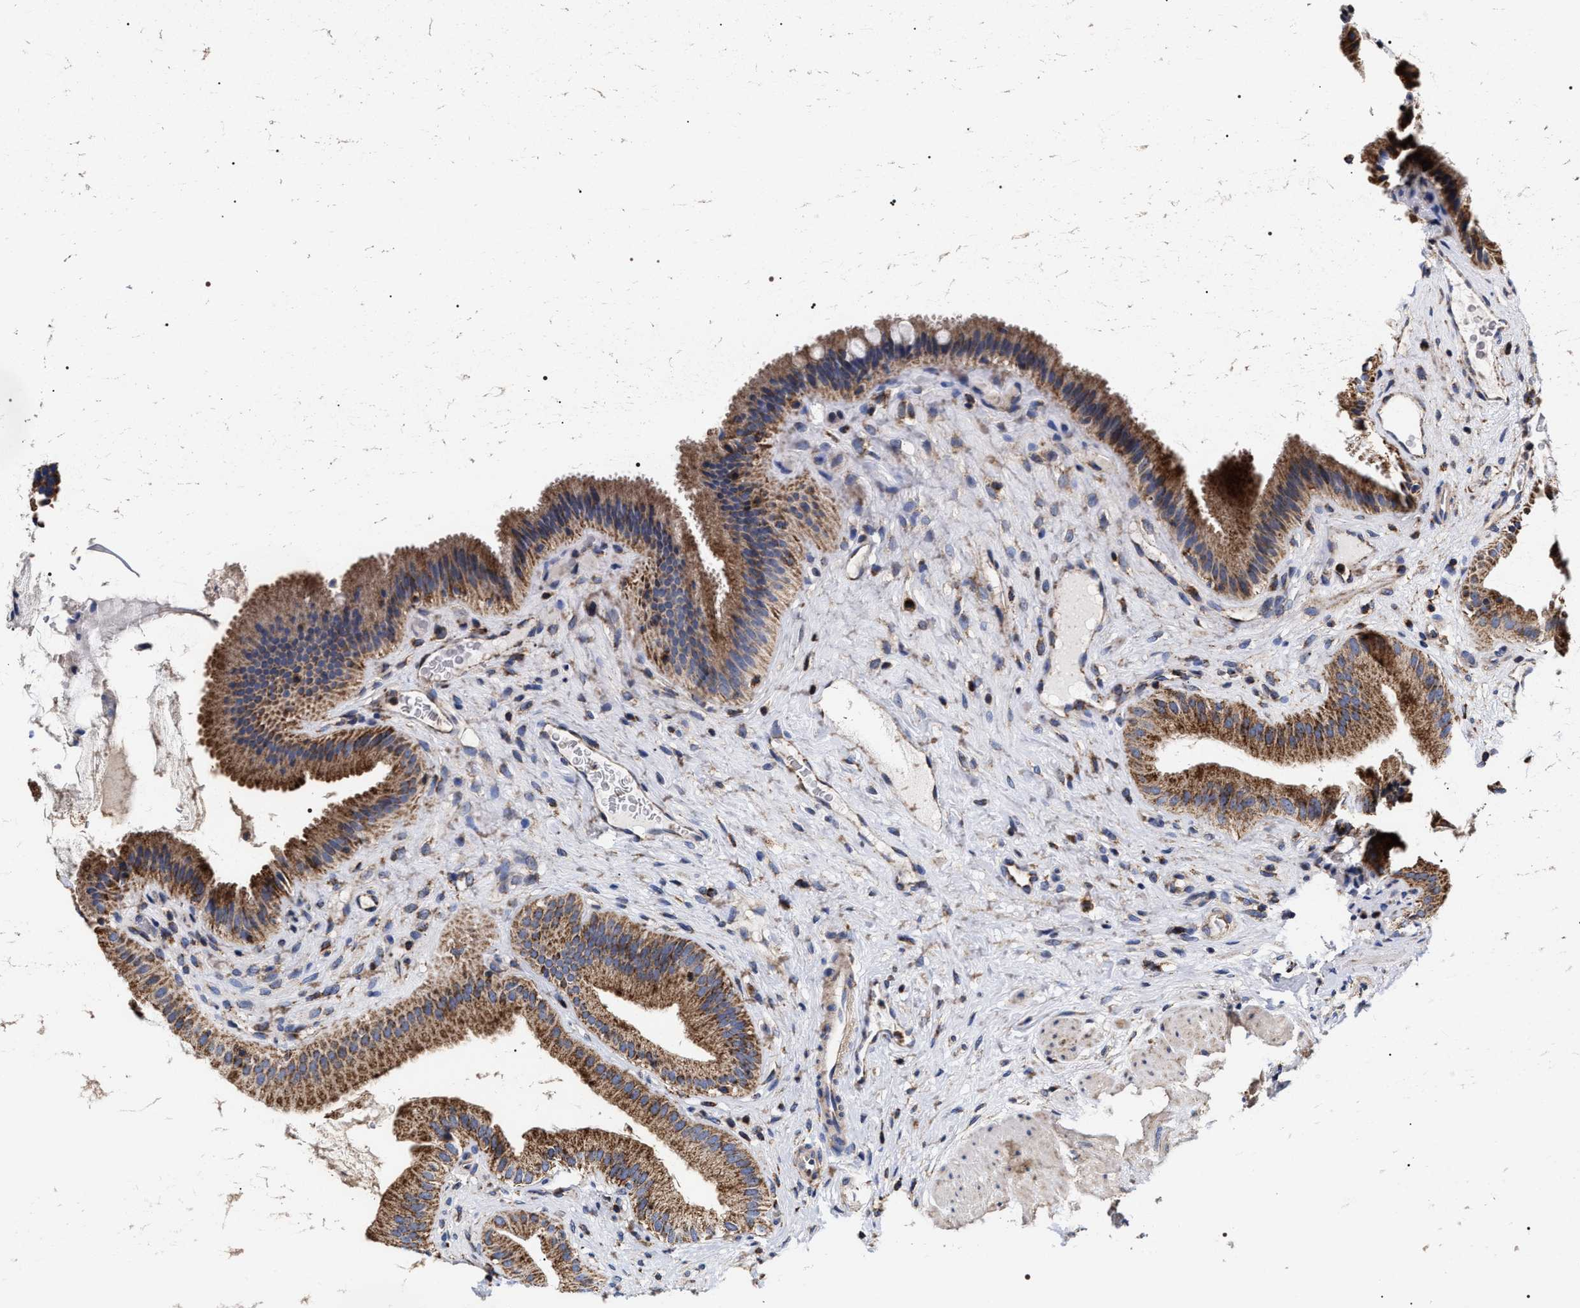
{"staining": {"intensity": "strong", "quantity": ">75%", "location": "cytoplasmic/membranous"}, "tissue": "gallbladder", "cell_type": "Glandular cells", "image_type": "normal", "snomed": [{"axis": "morphology", "description": "Normal tissue, NOS"}, {"axis": "topography", "description": "Gallbladder"}], "caption": "High-power microscopy captured an immunohistochemistry image of unremarkable gallbladder, revealing strong cytoplasmic/membranous positivity in about >75% of glandular cells. The staining is performed using DAB (3,3'-diaminobenzidine) brown chromogen to label protein expression. The nuclei are counter-stained blue using hematoxylin.", "gene": "COG5", "patient": {"sex": "male", "age": 49}}